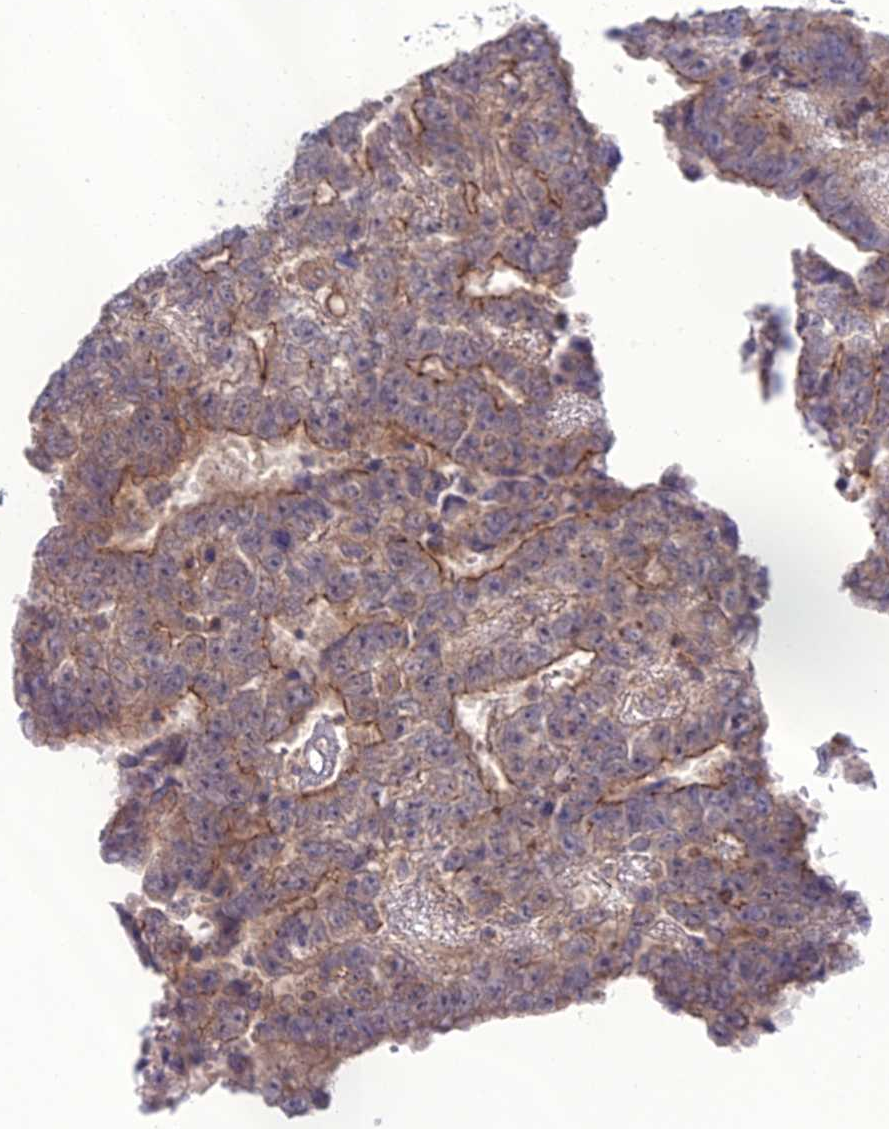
{"staining": {"intensity": "moderate", "quantity": ">75%", "location": "cytoplasmic/membranous"}, "tissue": "testis cancer", "cell_type": "Tumor cells", "image_type": "cancer", "snomed": [{"axis": "morphology", "description": "Carcinoma, Embryonal, NOS"}, {"axis": "topography", "description": "Testis"}], "caption": "Human testis embryonal carcinoma stained with a protein marker exhibits moderate staining in tumor cells.", "gene": "PPIL3", "patient": {"sex": "male", "age": 25}}